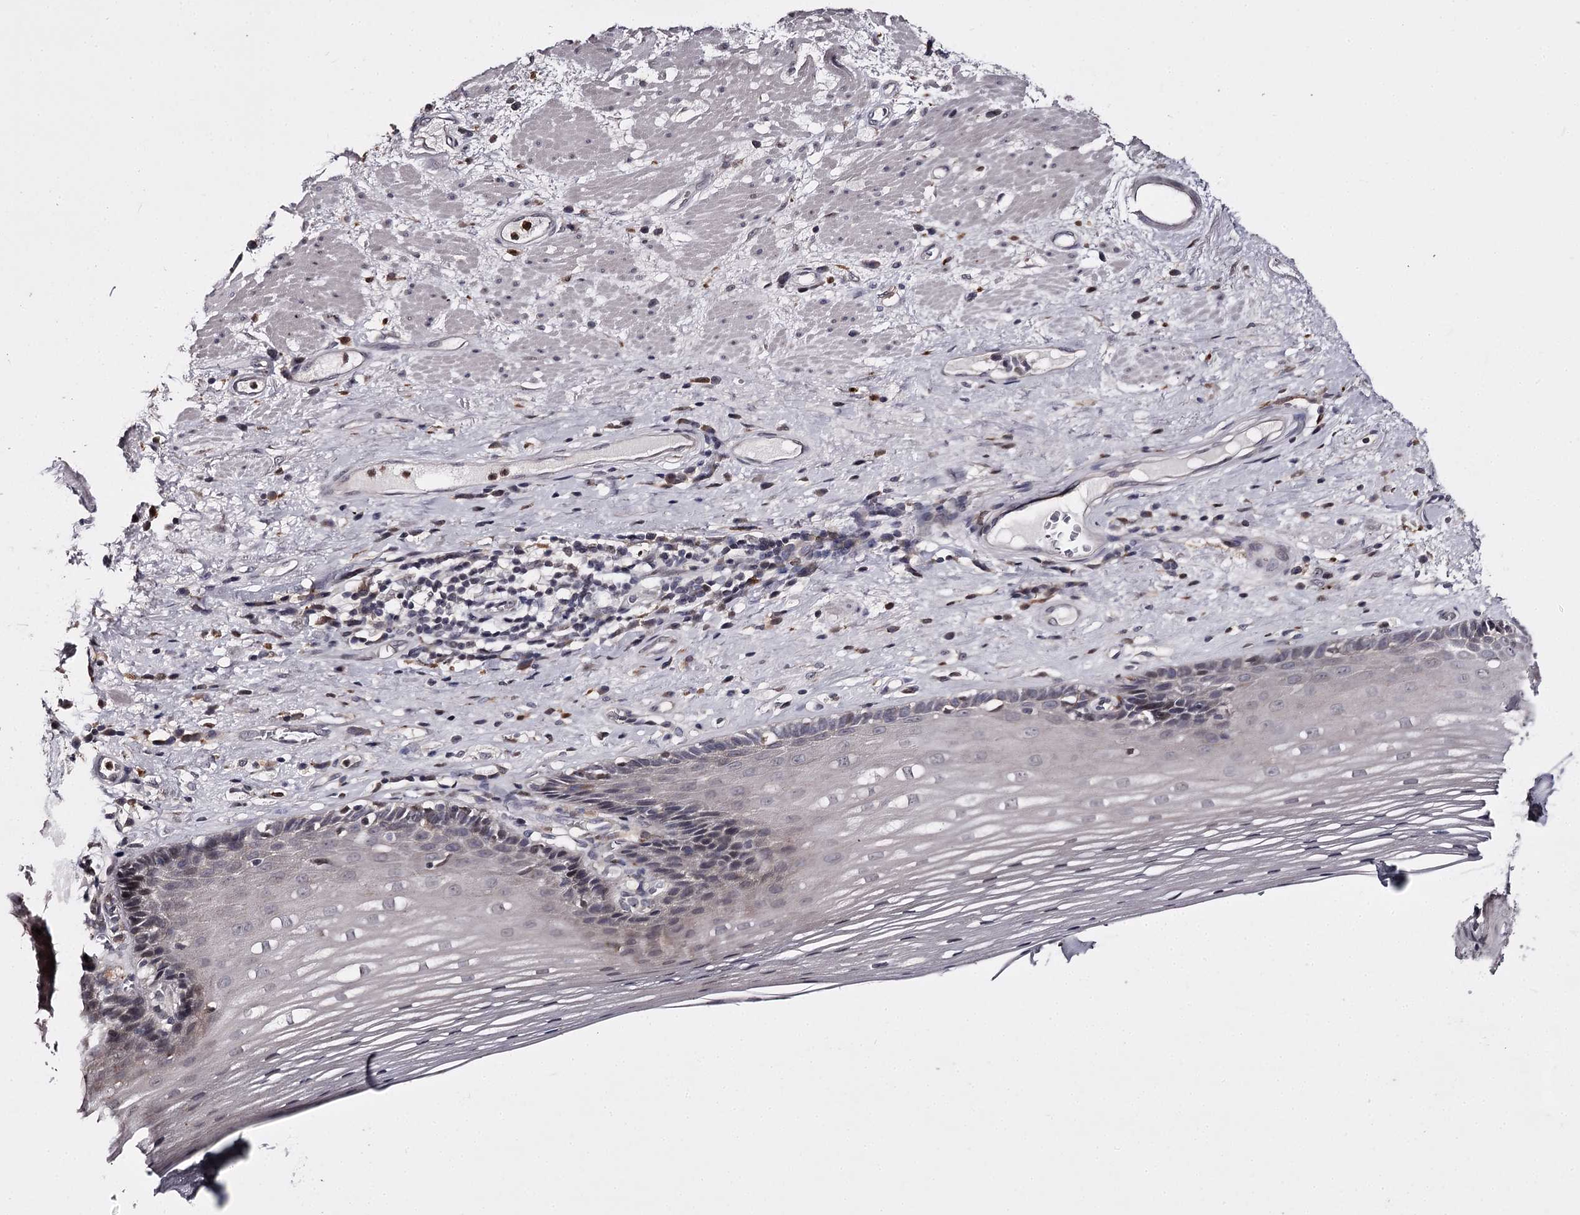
{"staining": {"intensity": "negative", "quantity": "none", "location": "none"}, "tissue": "esophagus", "cell_type": "Squamous epithelial cells", "image_type": "normal", "snomed": [{"axis": "morphology", "description": "Normal tissue, NOS"}, {"axis": "topography", "description": "Esophagus"}], "caption": "Protein analysis of unremarkable esophagus demonstrates no significant positivity in squamous epithelial cells.", "gene": "SLC32A1", "patient": {"sex": "male", "age": 62}}